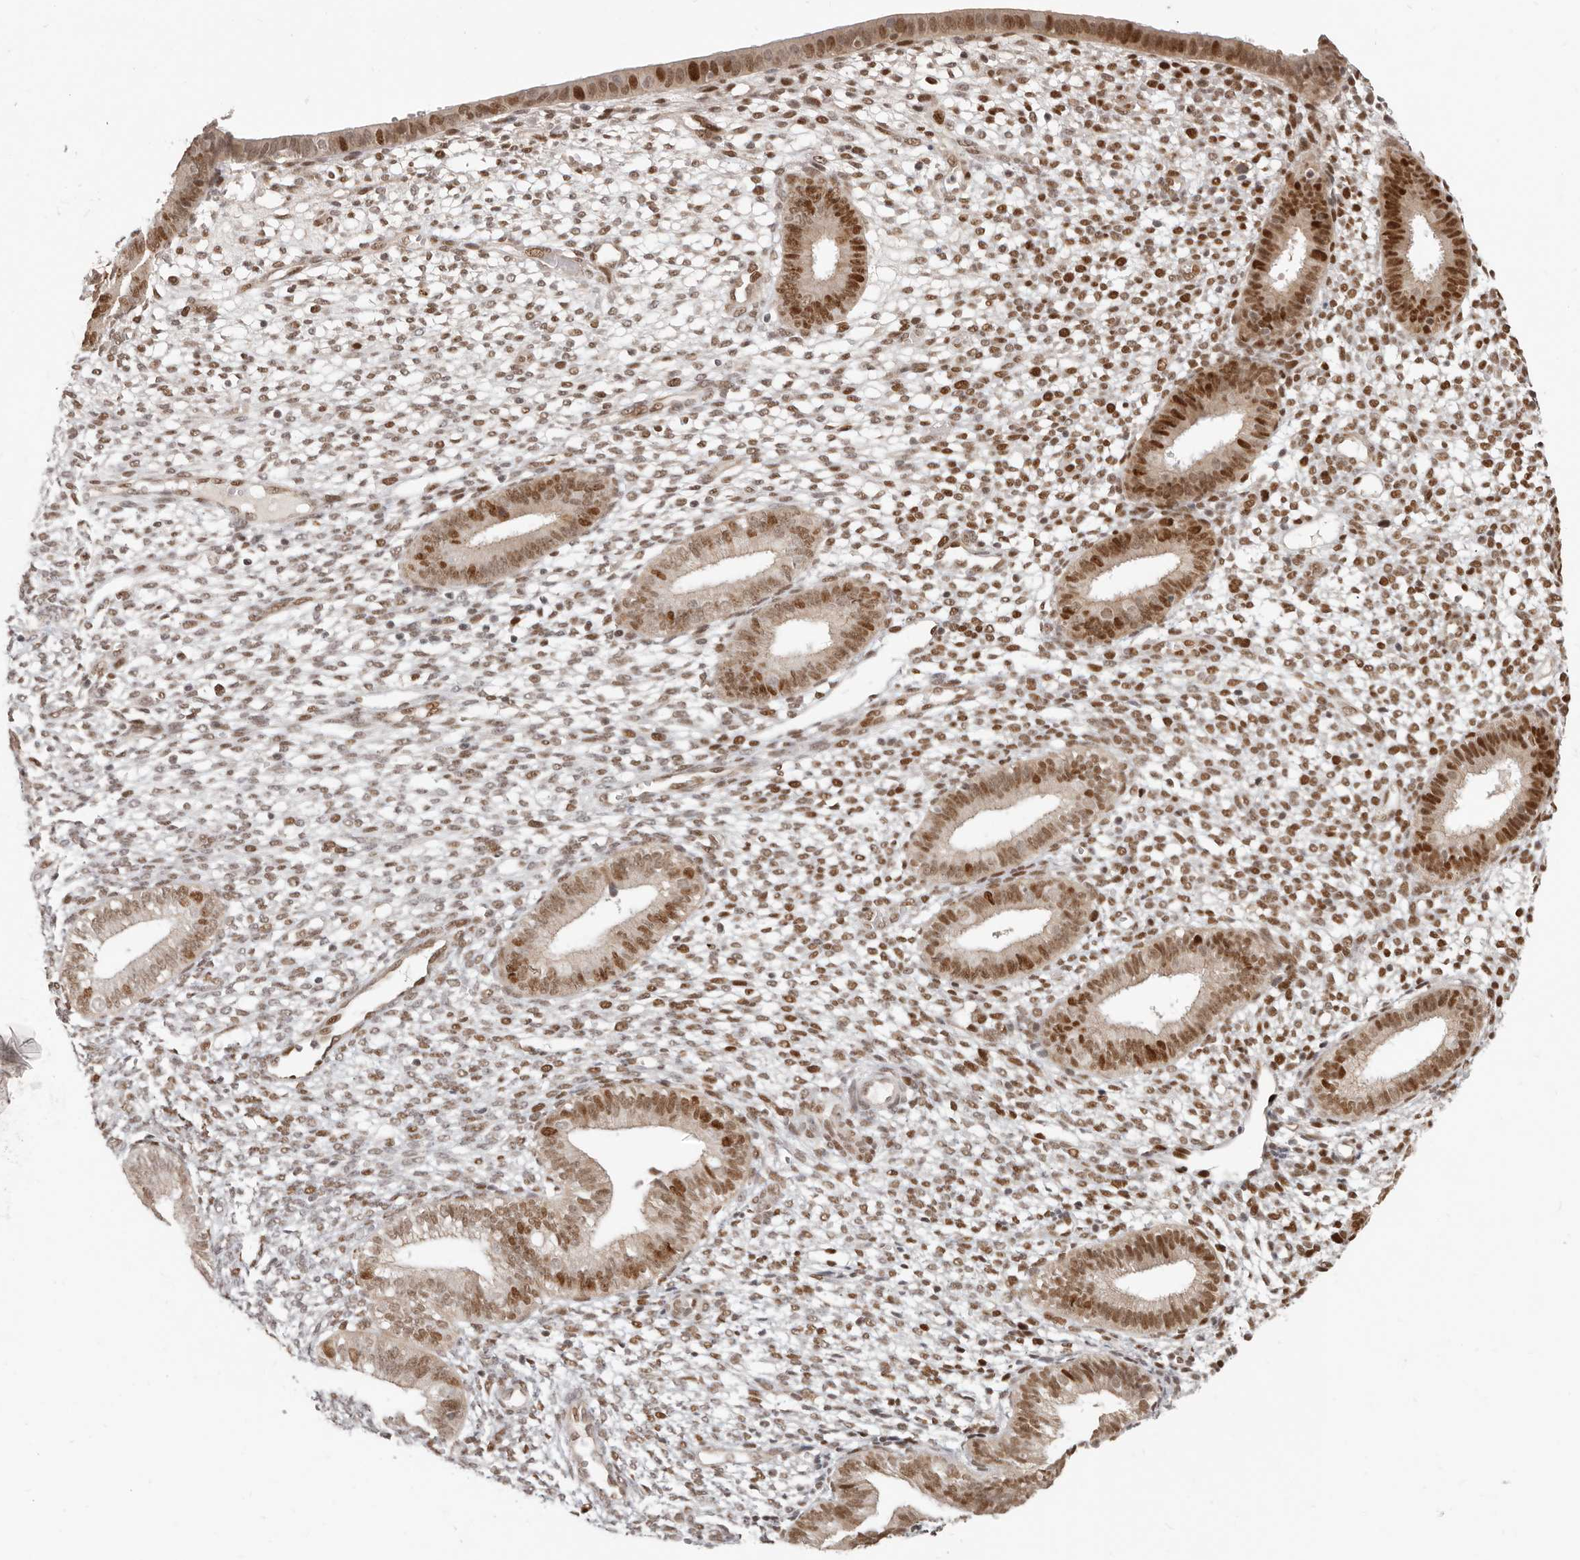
{"staining": {"intensity": "strong", "quantity": "25%-75%", "location": "nuclear"}, "tissue": "endometrium", "cell_type": "Cells in endometrial stroma", "image_type": "normal", "snomed": [{"axis": "morphology", "description": "Normal tissue, NOS"}, {"axis": "topography", "description": "Endometrium"}], "caption": "The photomicrograph demonstrates immunohistochemical staining of normal endometrium. There is strong nuclear expression is appreciated in about 25%-75% of cells in endometrial stroma. (DAB IHC, brown staining for protein, blue staining for nuclei).", "gene": "RFC2", "patient": {"sex": "female", "age": 46}}